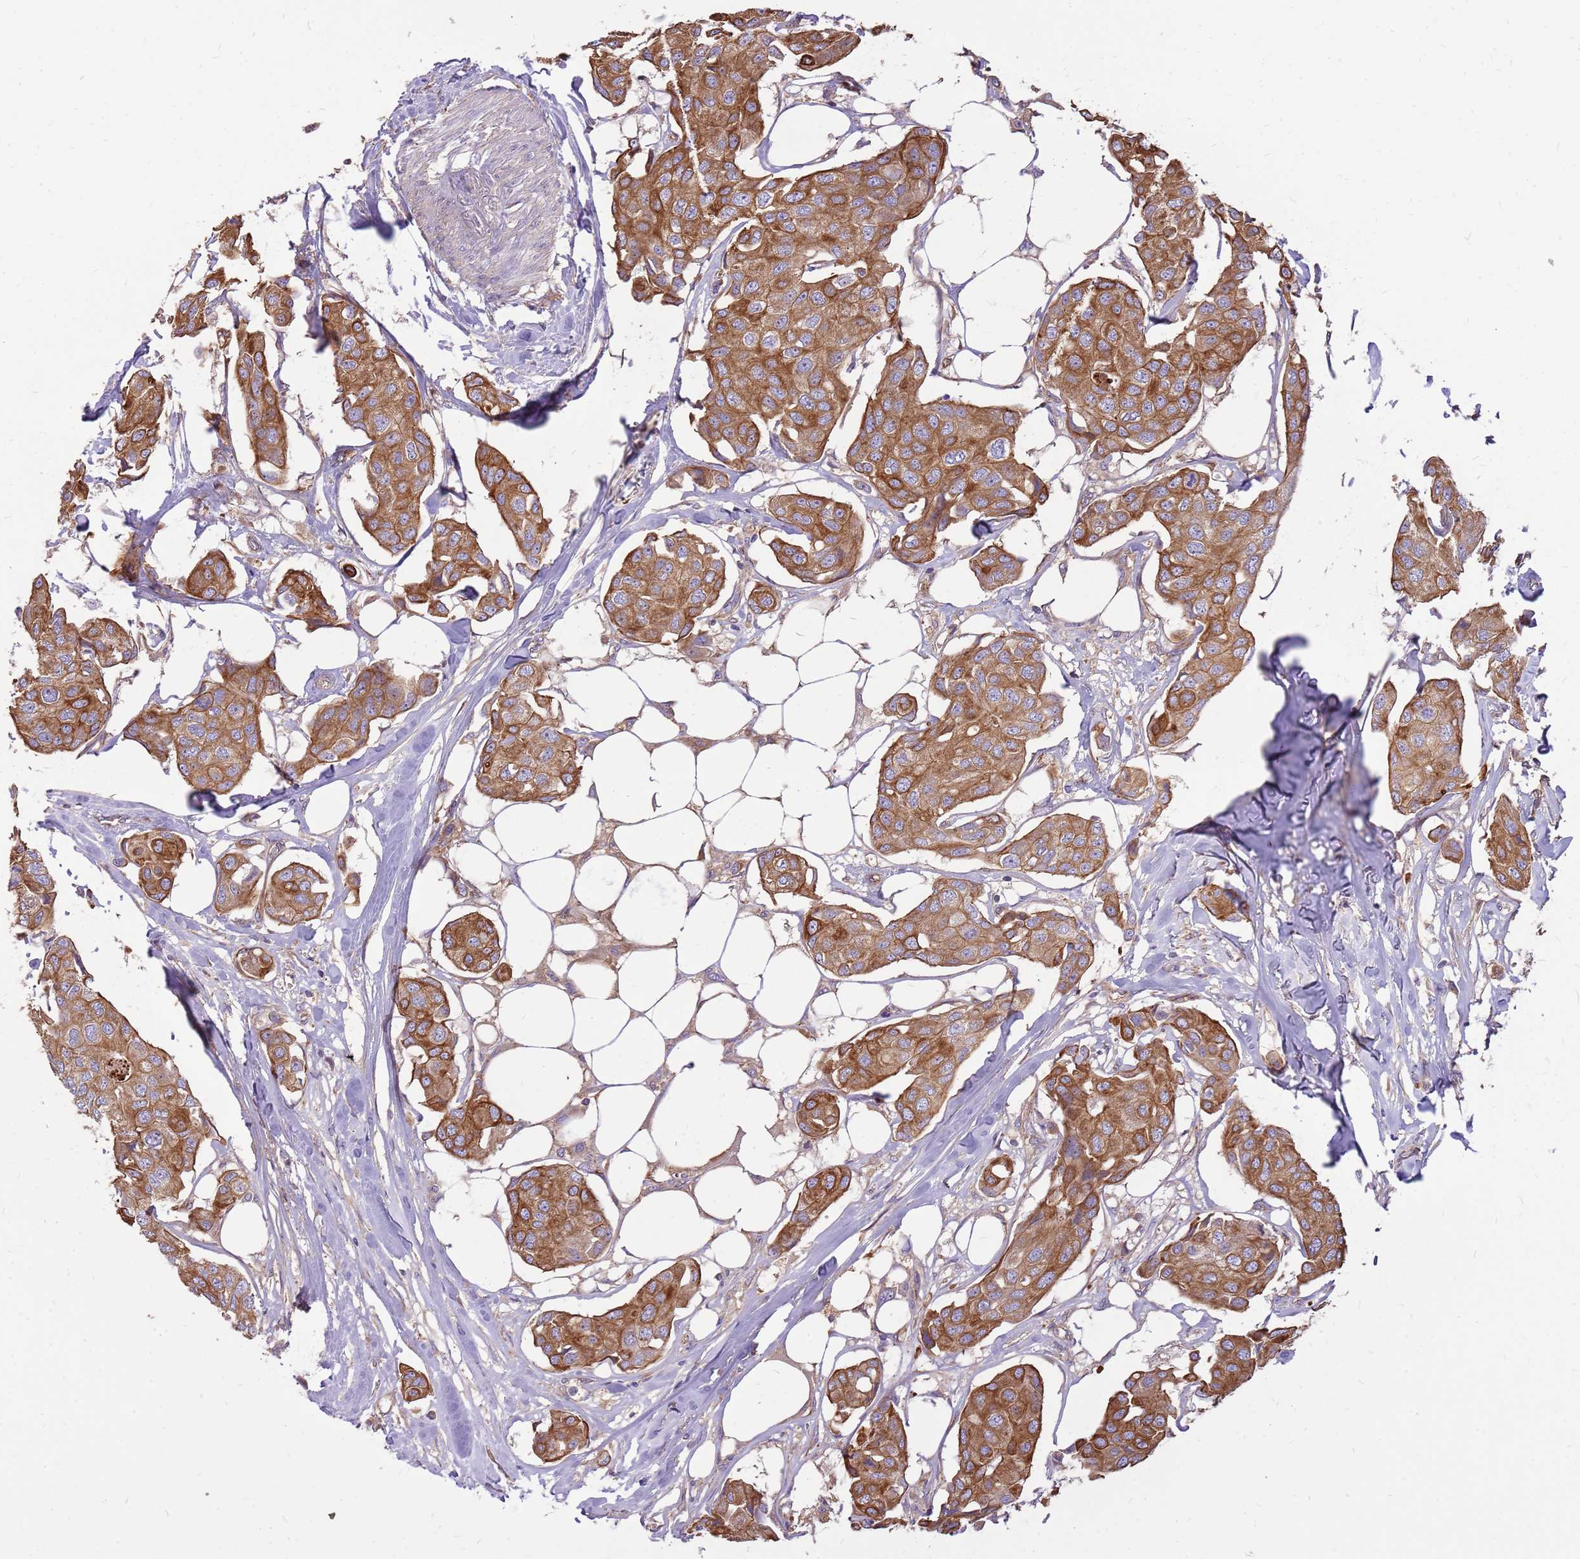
{"staining": {"intensity": "moderate", "quantity": ">75%", "location": "cytoplasmic/membranous"}, "tissue": "breast cancer", "cell_type": "Tumor cells", "image_type": "cancer", "snomed": [{"axis": "morphology", "description": "Duct carcinoma"}, {"axis": "topography", "description": "Breast"}, {"axis": "topography", "description": "Lymph node"}], "caption": "Human breast infiltrating ductal carcinoma stained with a brown dye demonstrates moderate cytoplasmic/membranous positive expression in about >75% of tumor cells.", "gene": "WASHC4", "patient": {"sex": "female", "age": 80}}